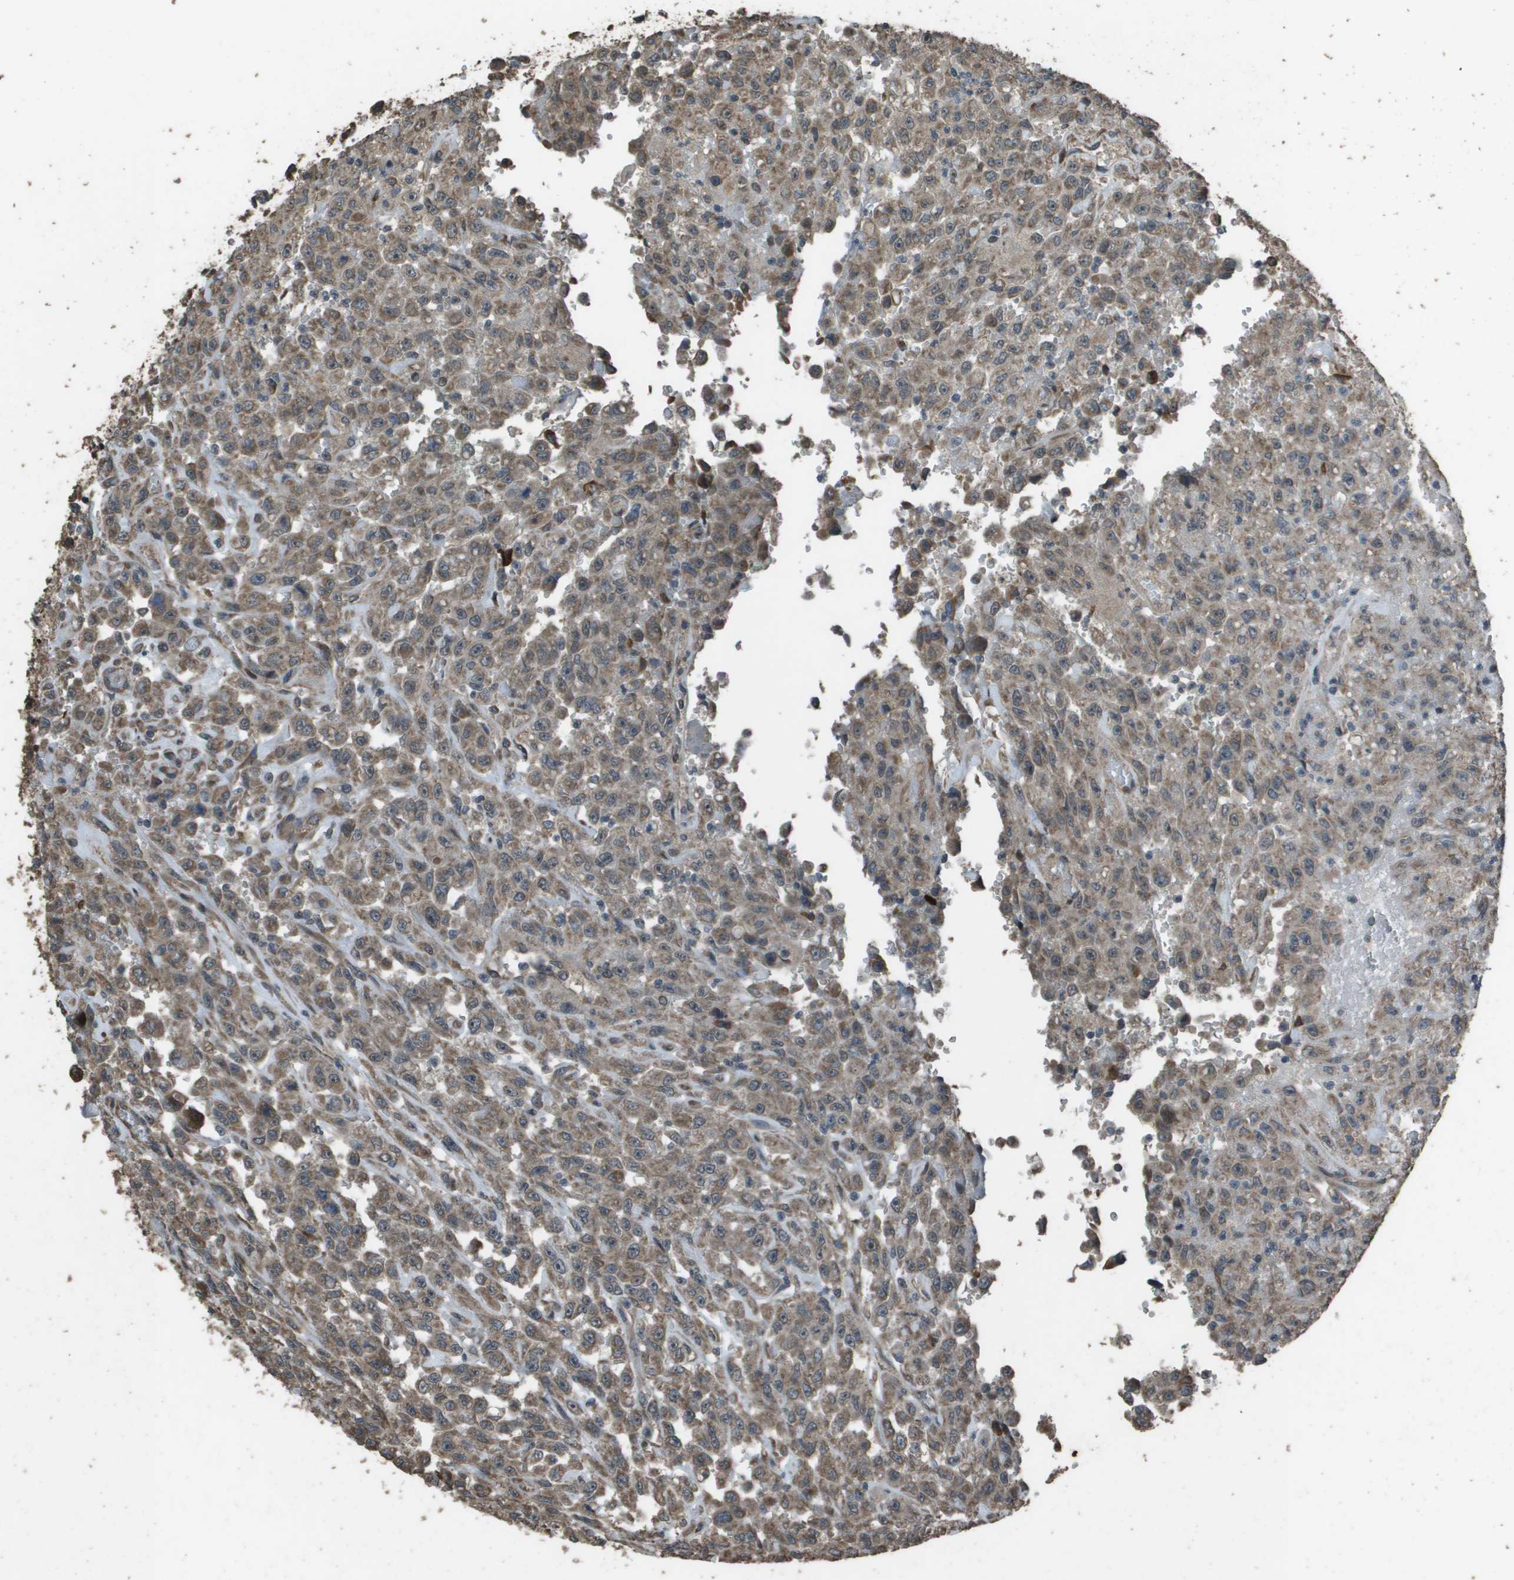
{"staining": {"intensity": "moderate", "quantity": "25%-75%", "location": "cytoplasmic/membranous"}, "tissue": "urothelial cancer", "cell_type": "Tumor cells", "image_type": "cancer", "snomed": [{"axis": "morphology", "description": "Urothelial carcinoma, High grade"}, {"axis": "topography", "description": "Urinary bladder"}], "caption": "A high-resolution micrograph shows IHC staining of urothelial carcinoma (high-grade), which displays moderate cytoplasmic/membranous positivity in approximately 25%-75% of tumor cells. (brown staining indicates protein expression, while blue staining denotes nuclei).", "gene": "FIG4", "patient": {"sex": "male", "age": 46}}